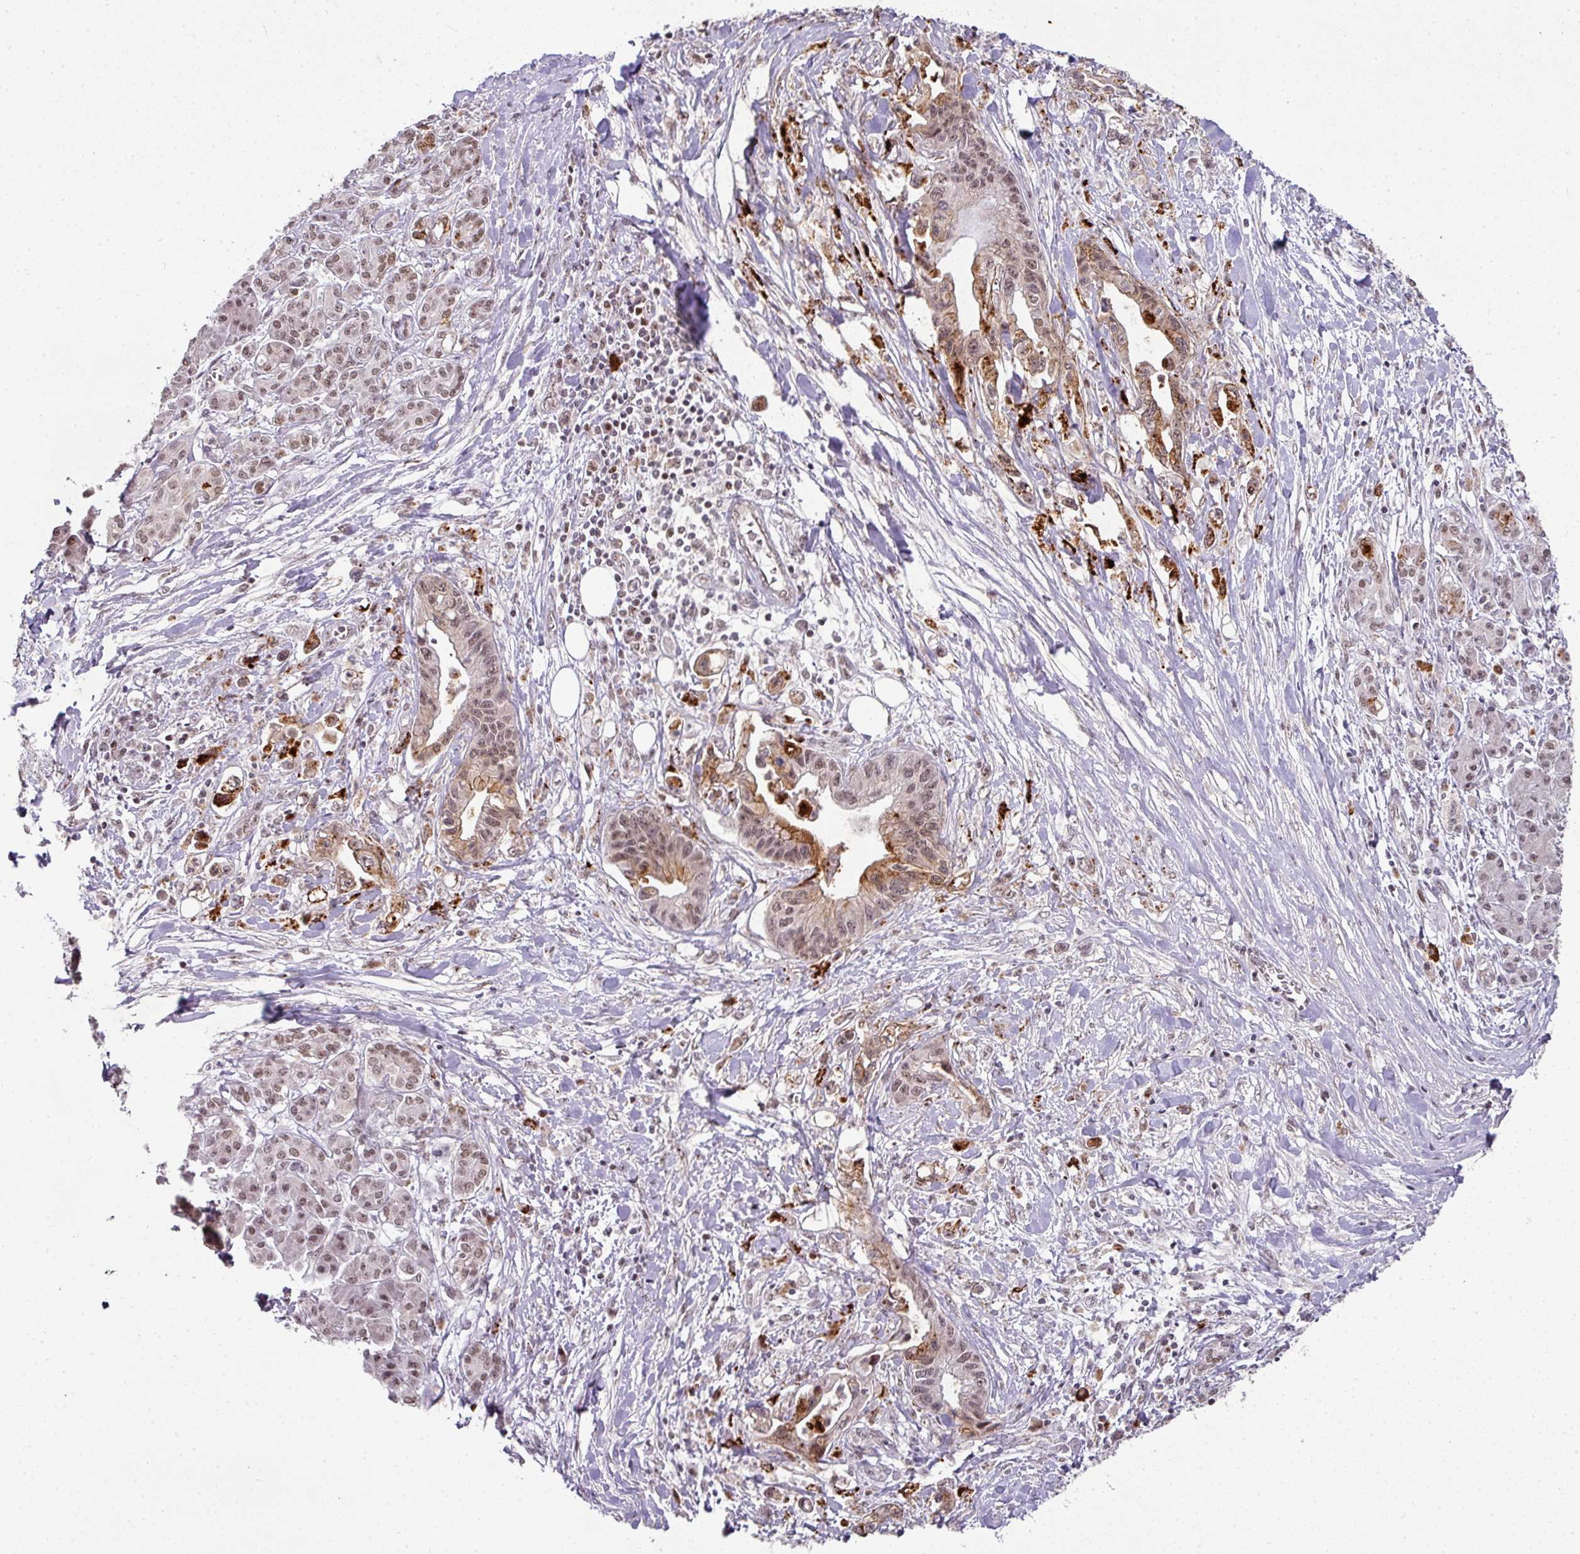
{"staining": {"intensity": "moderate", "quantity": "25%-75%", "location": "cytoplasmic/membranous,nuclear"}, "tissue": "pancreatic cancer", "cell_type": "Tumor cells", "image_type": "cancer", "snomed": [{"axis": "morphology", "description": "Adenocarcinoma, NOS"}, {"axis": "topography", "description": "Pancreas"}], "caption": "Immunohistochemistry histopathology image of neoplastic tissue: human pancreatic cancer stained using IHC exhibits medium levels of moderate protein expression localized specifically in the cytoplasmic/membranous and nuclear of tumor cells, appearing as a cytoplasmic/membranous and nuclear brown color.", "gene": "NEIL1", "patient": {"sex": "male", "age": 61}}